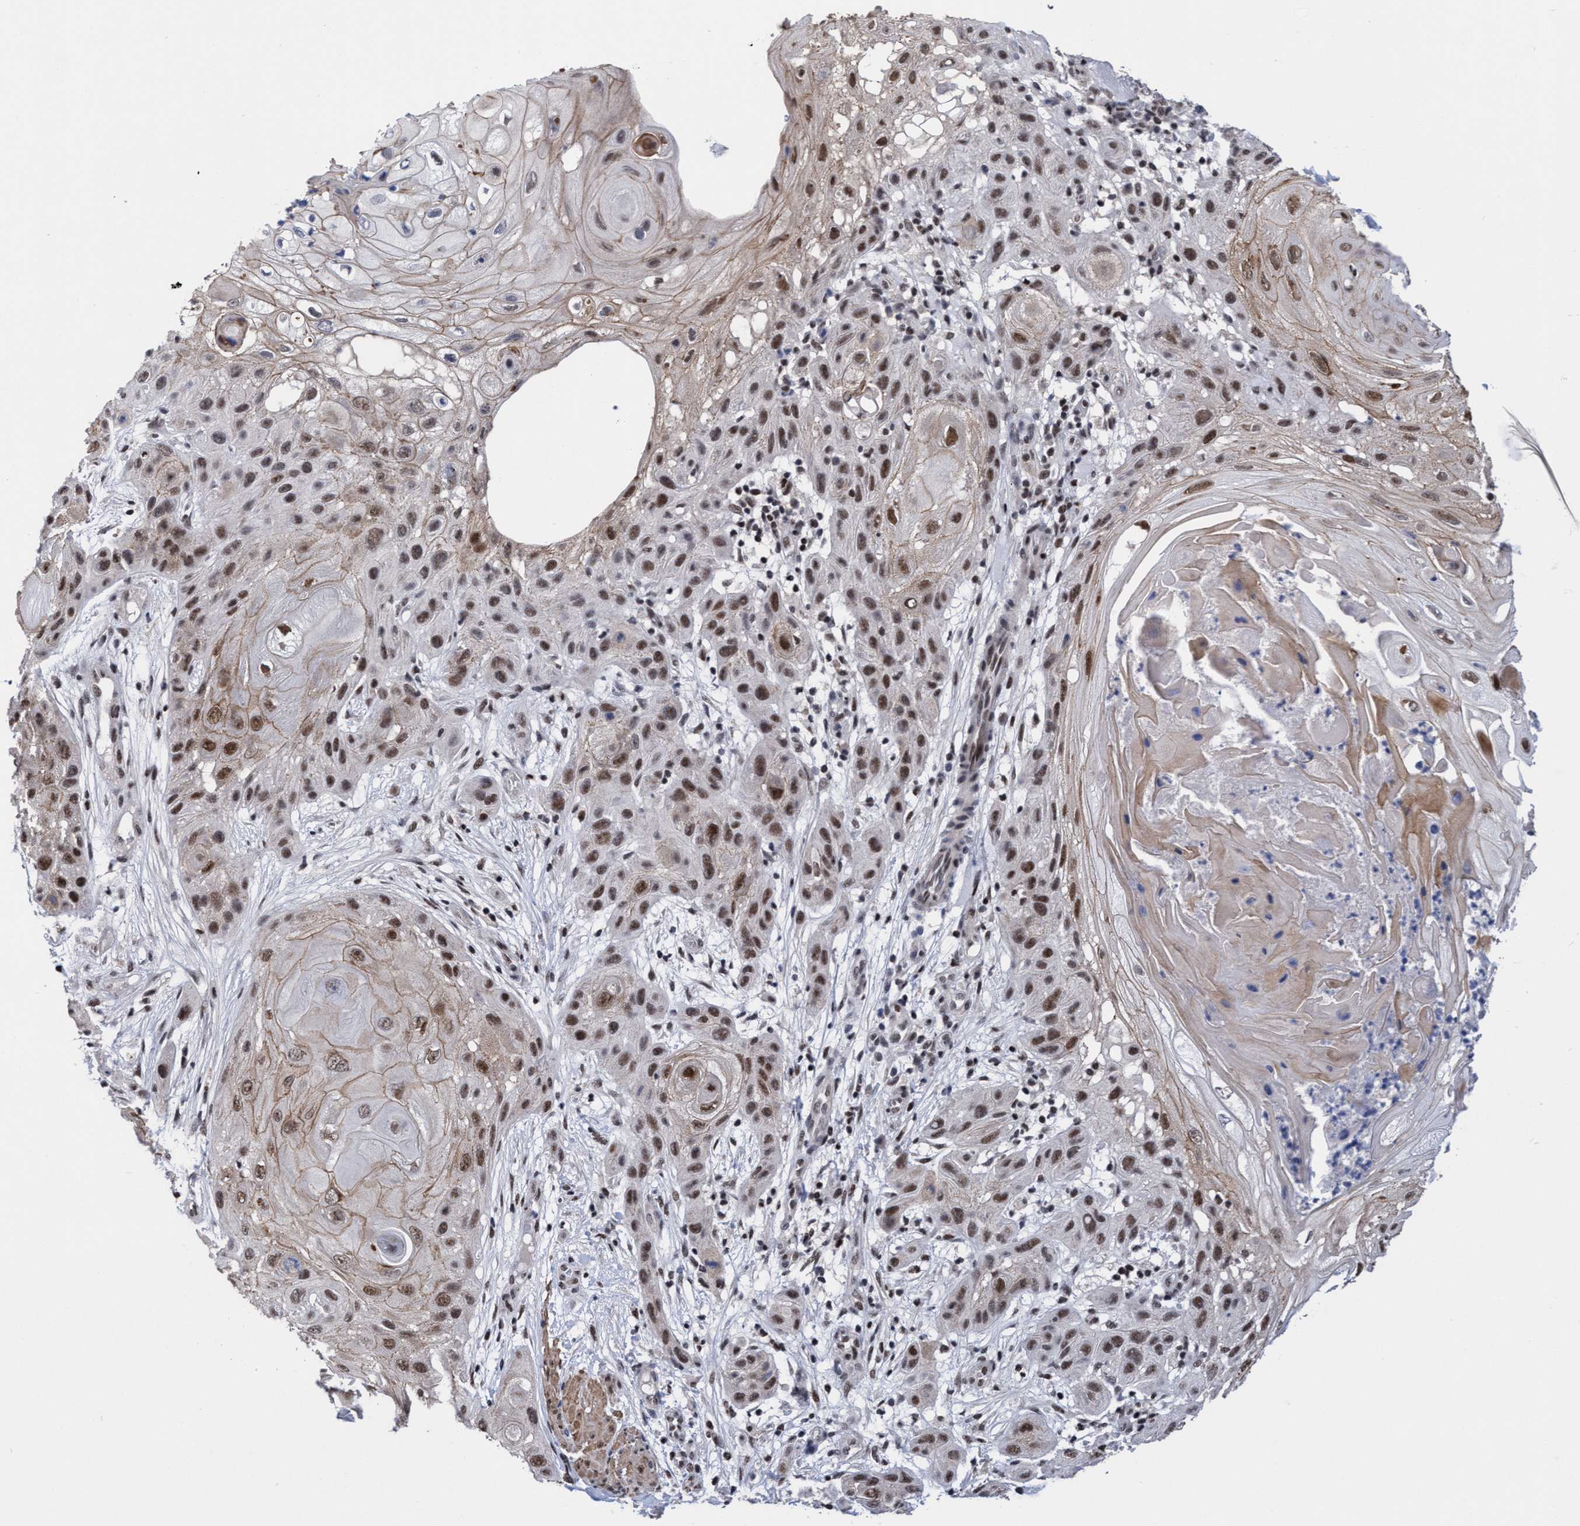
{"staining": {"intensity": "moderate", "quantity": ">75%", "location": "nuclear"}, "tissue": "skin cancer", "cell_type": "Tumor cells", "image_type": "cancer", "snomed": [{"axis": "morphology", "description": "Squamous cell carcinoma, NOS"}, {"axis": "topography", "description": "Skin"}], "caption": "Immunohistochemistry micrograph of neoplastic tissue: skin squamous cell carcinoma stained using immunohistochemistry (IHC) exhibits medium levels of moderate protein expression localized specifically in the nuclear of tumor cells, appearing as a nuclear brown color.", "gene": "C9orf78", "patient": {"sex": "female", "age": 96}}